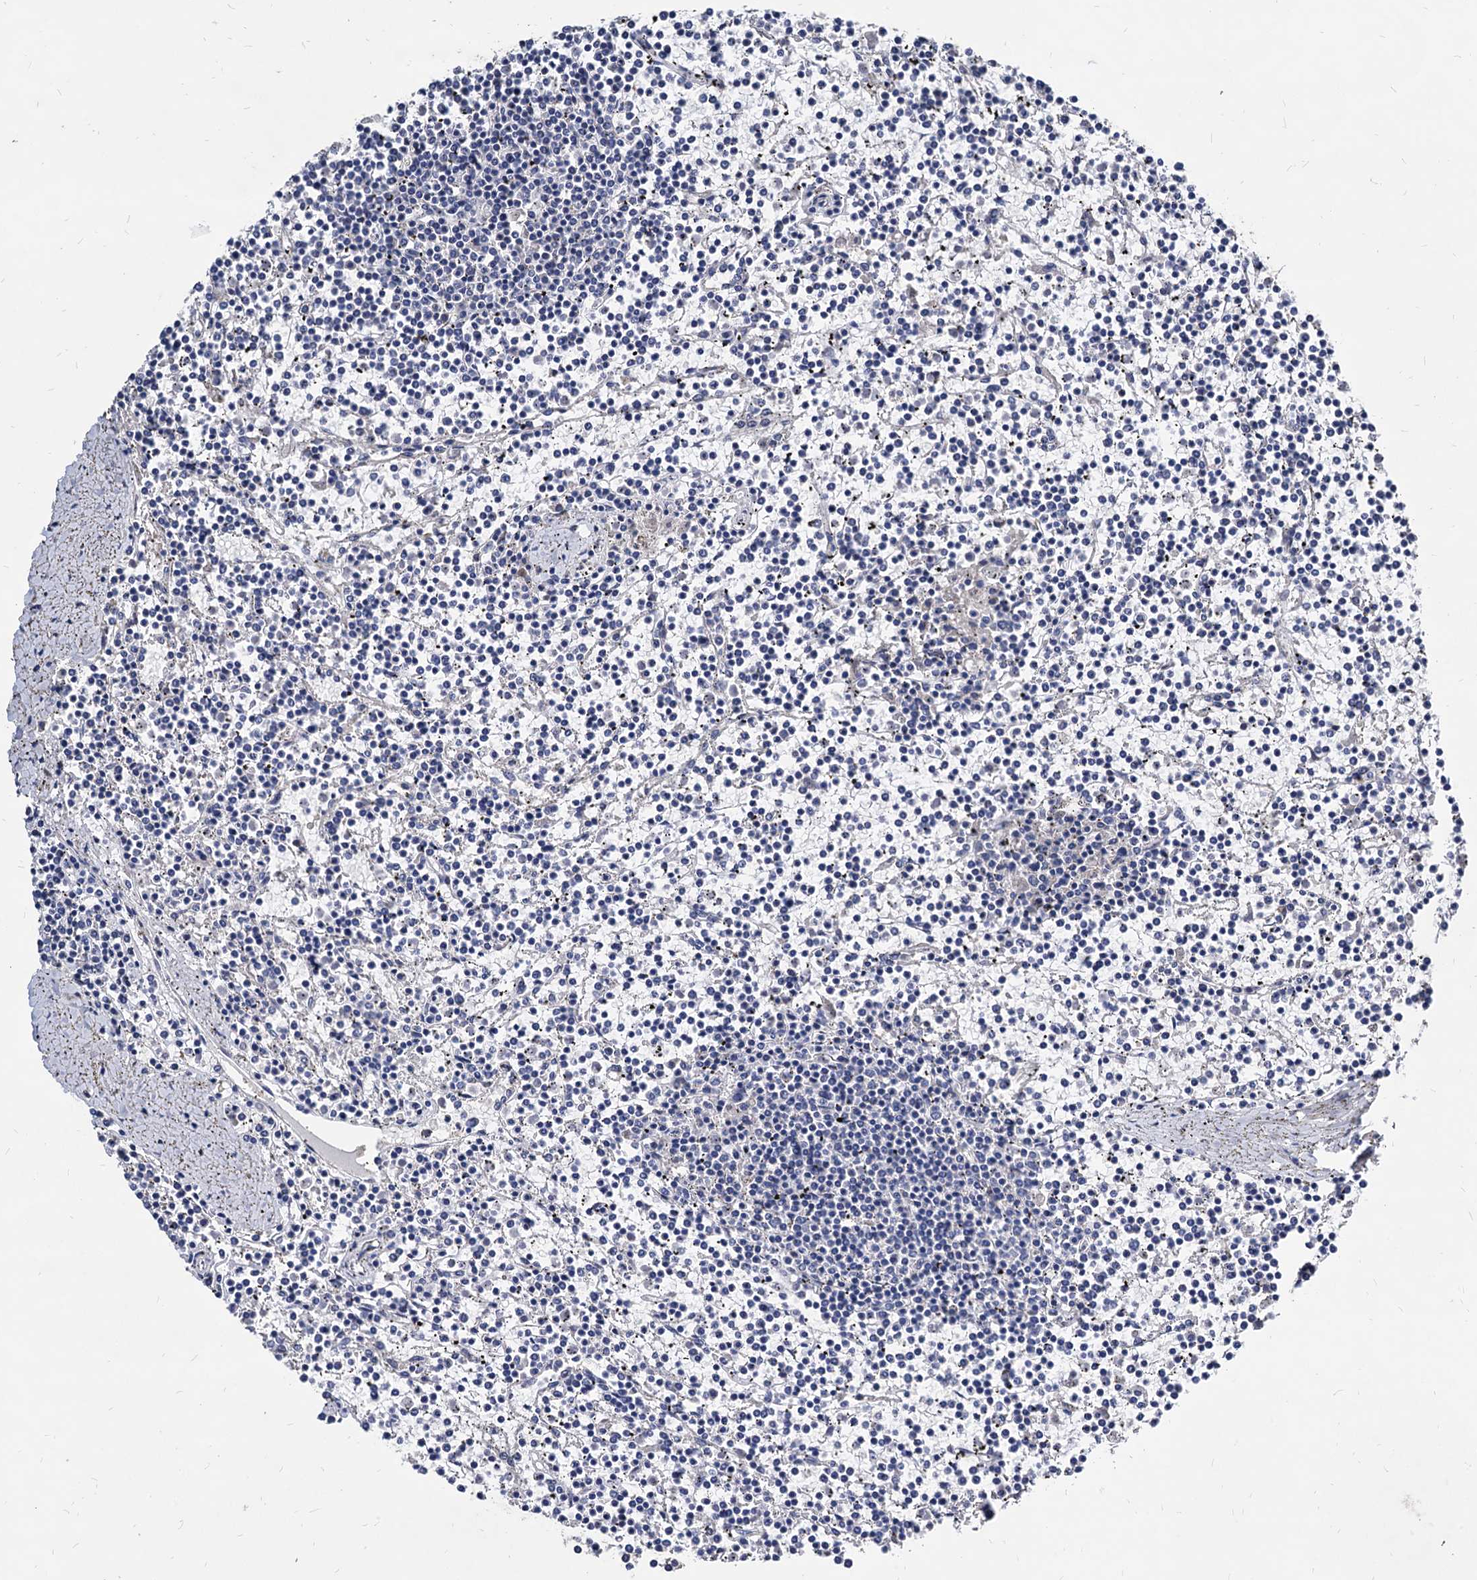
{"staining": {"intensity": "negative", "quantity": "none", "location": "none"}, "tissue": "lymphoma", "cell_type": "Tumor cells", "image_type": "cancer", "snomed": [{"axis": "morphology", "description": "Malignant lymphoma, non-Hodgkin's type, Low grade"}, {"axis": "topography", "description": "Spleen"}], "caption": "Histopathology image shows no significant protein positivity in tumor cells of low-grade malignant lymphoma, non-Hodgkin's type.", "gene": "WDR11", "patient": {"sex": "female", "age": 19}}